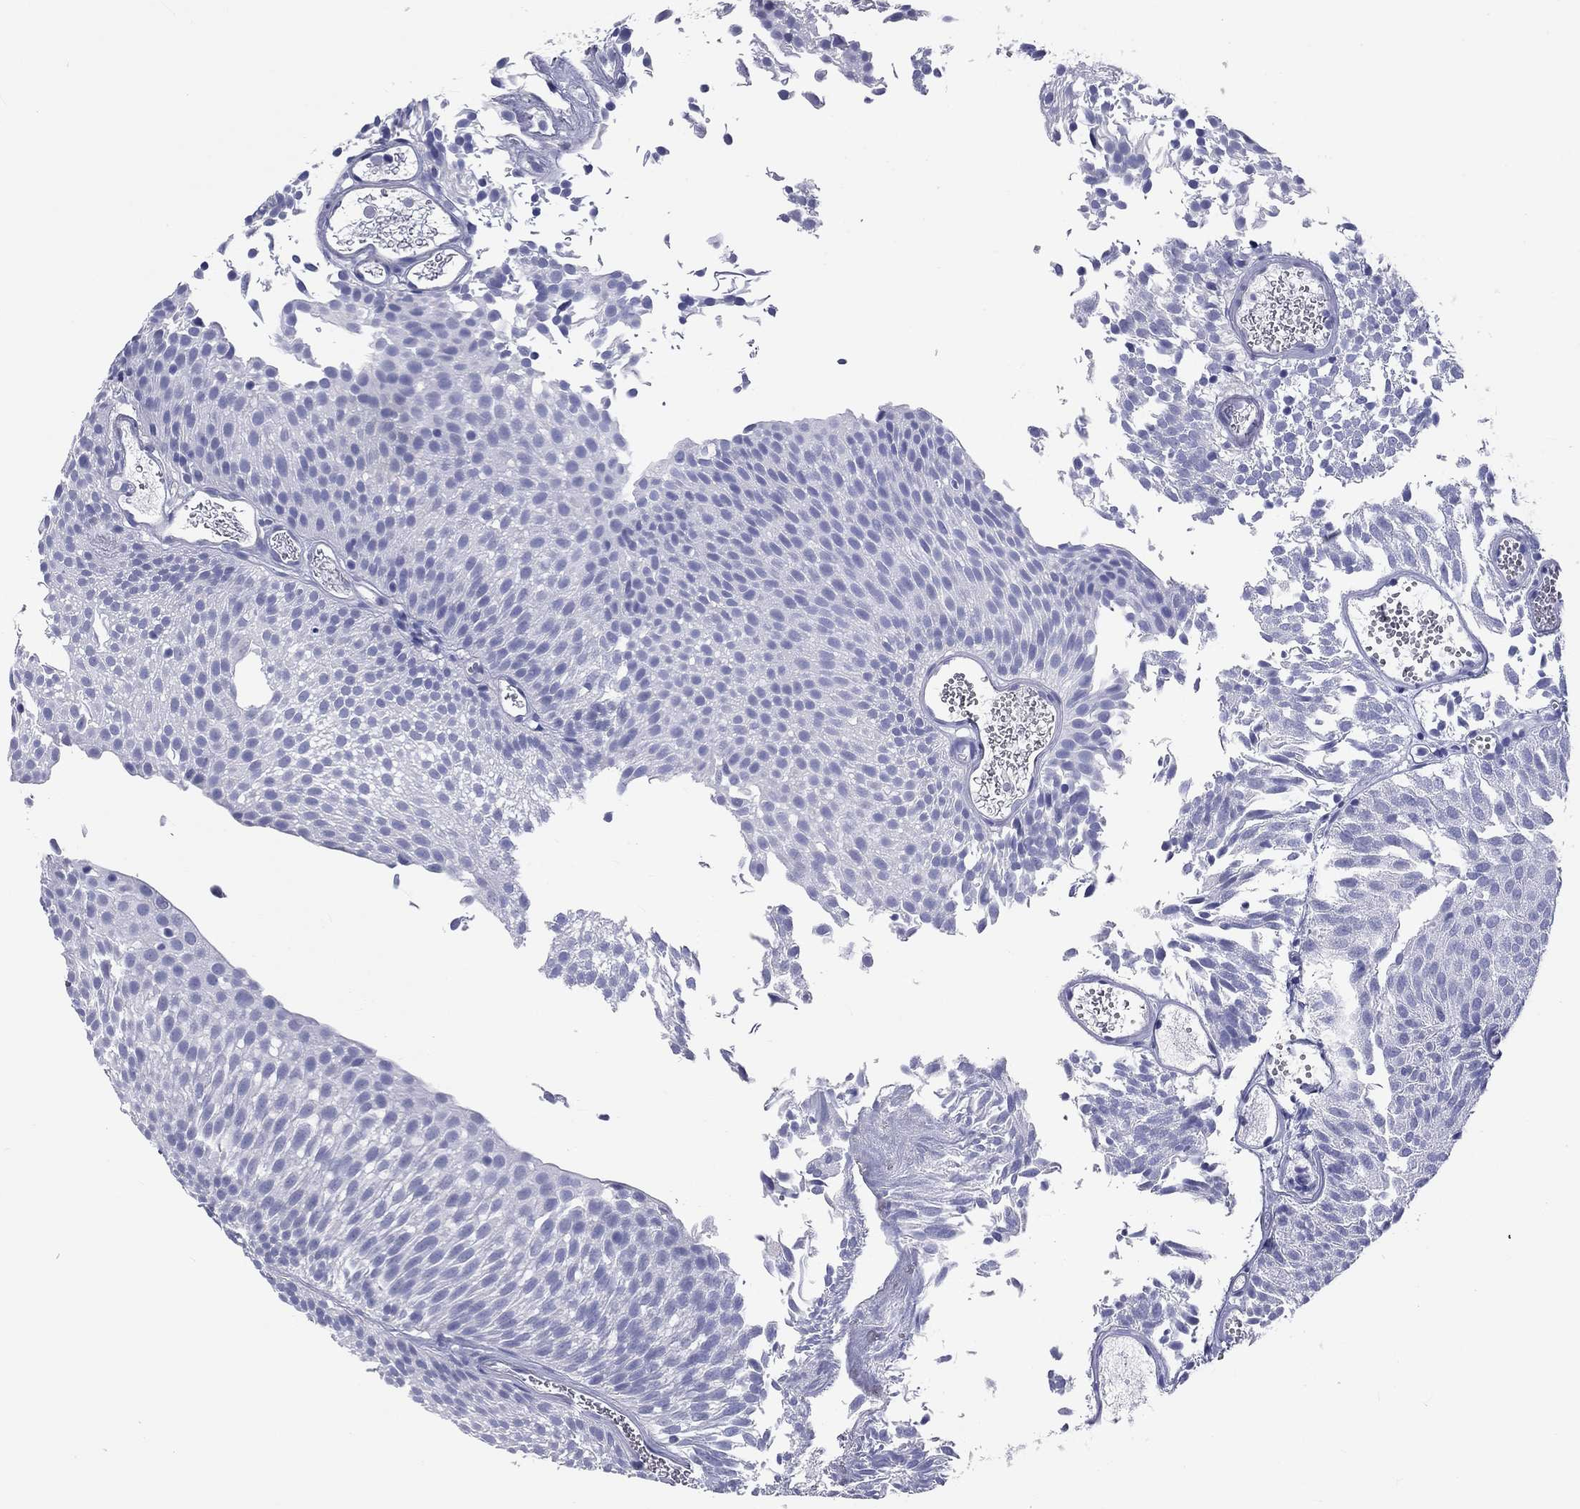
{"staining": {"intensity": "negative", "quantity": "none", "location": "none"}, "tissue": "urothelial cancer", "cell_type": "Tumor cells", "image_type": "cancer", "snomed": [{"axis": "morphology", "description": "Urothelial carcinoma, Low grade"}, {"axis": "topography", "description": "Urinary bladder"}], "caption": "High power microscopy photomicrograph of an immunohistochemistry histopathology image of urothelial cancer, revealing no significant staining in tumor cells. (Stains: DAB (3,3'-diaminobenzidine) IHC with hematoxylin counter stain, Microscopy: brightfield microscopy at high magnification).", "gene": "DNALI1", "patient": {"sex": "male", "age": 52}}